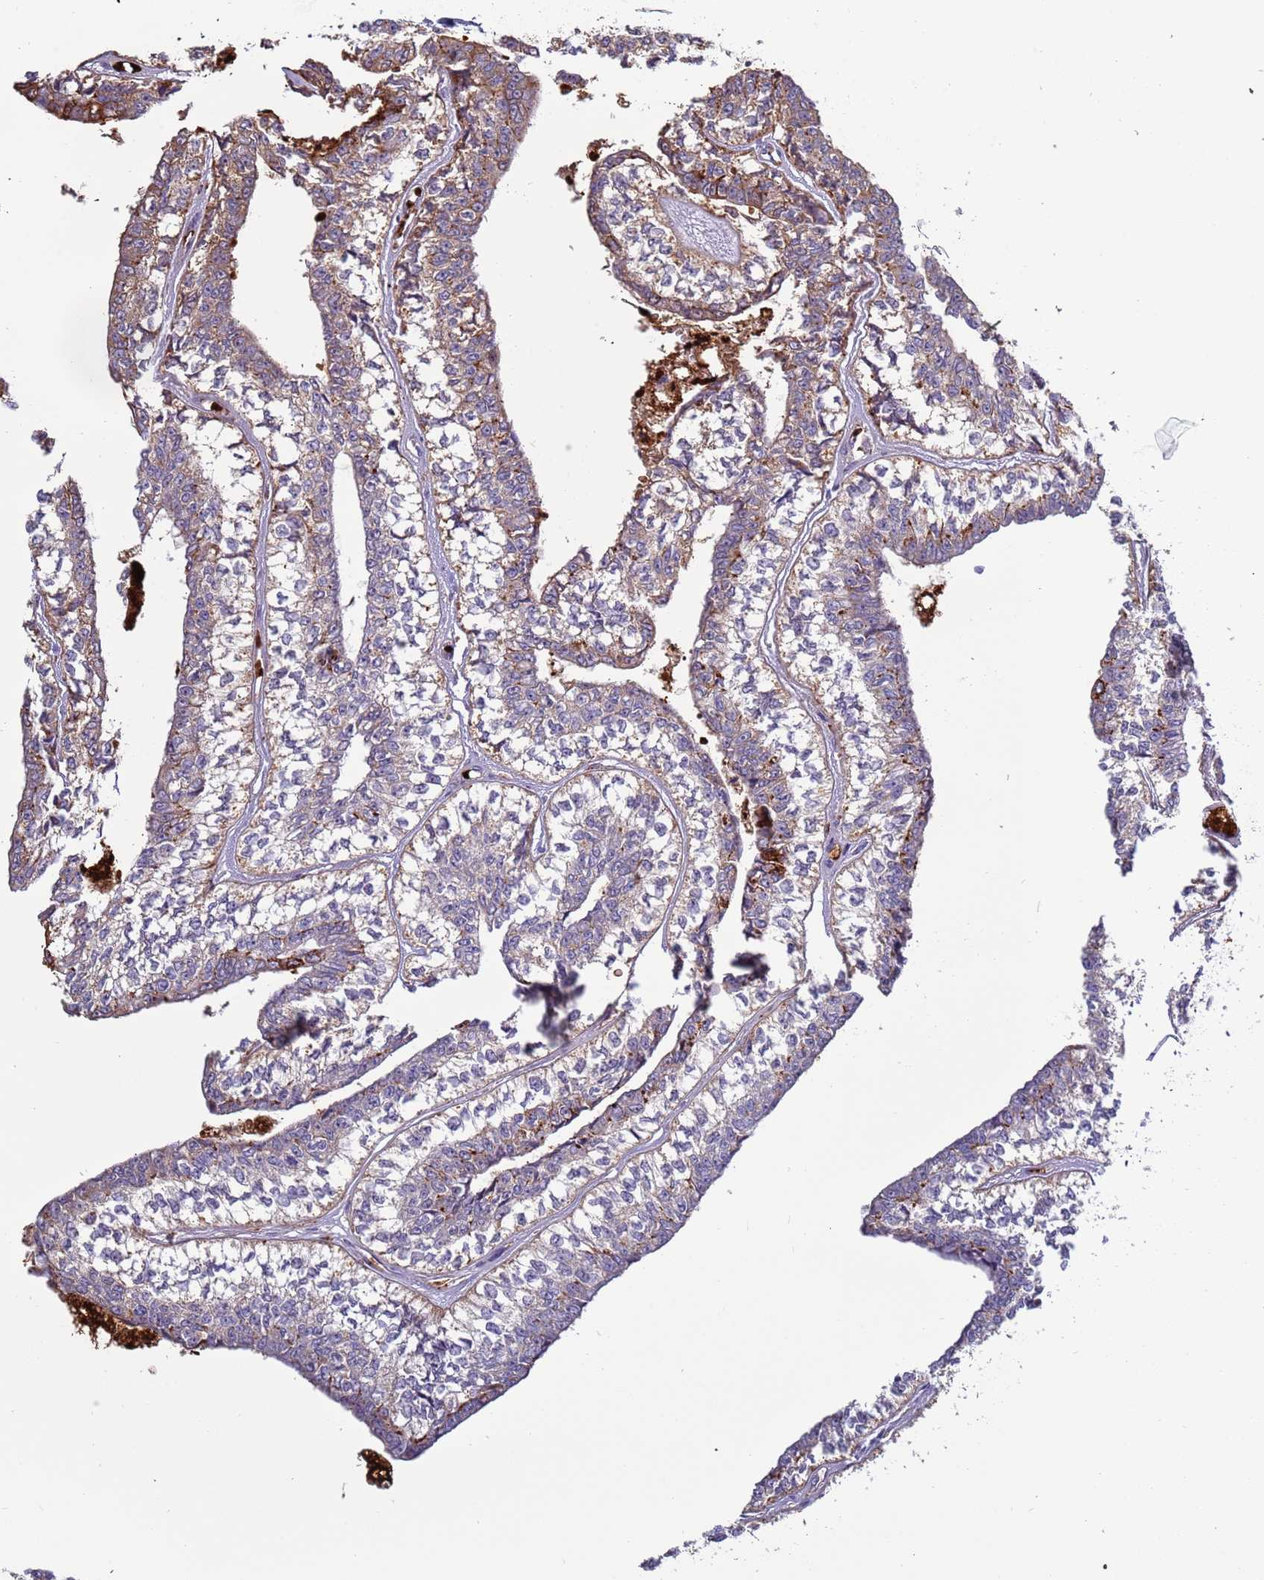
{"staining": {"intensity": "weak", "quantity": "<25%", "location": "cytoplasmic/membranous"}, "tissue": "head and neck cancer", "cell_type": "Tumor cells", "image_type": "cancer", "snomed": [{"axis": "morphology", "description": "Adenocarcinoma, NOS"}, {"axis": "topography", "description": "Head-Neck"}], "caption": "Immunohistochemical staining of head and neck adenocarcinoma reveals no significant staining in tumor cells.", "gene": "VPS36", "patient": {"sex": "female", "age": 73}}